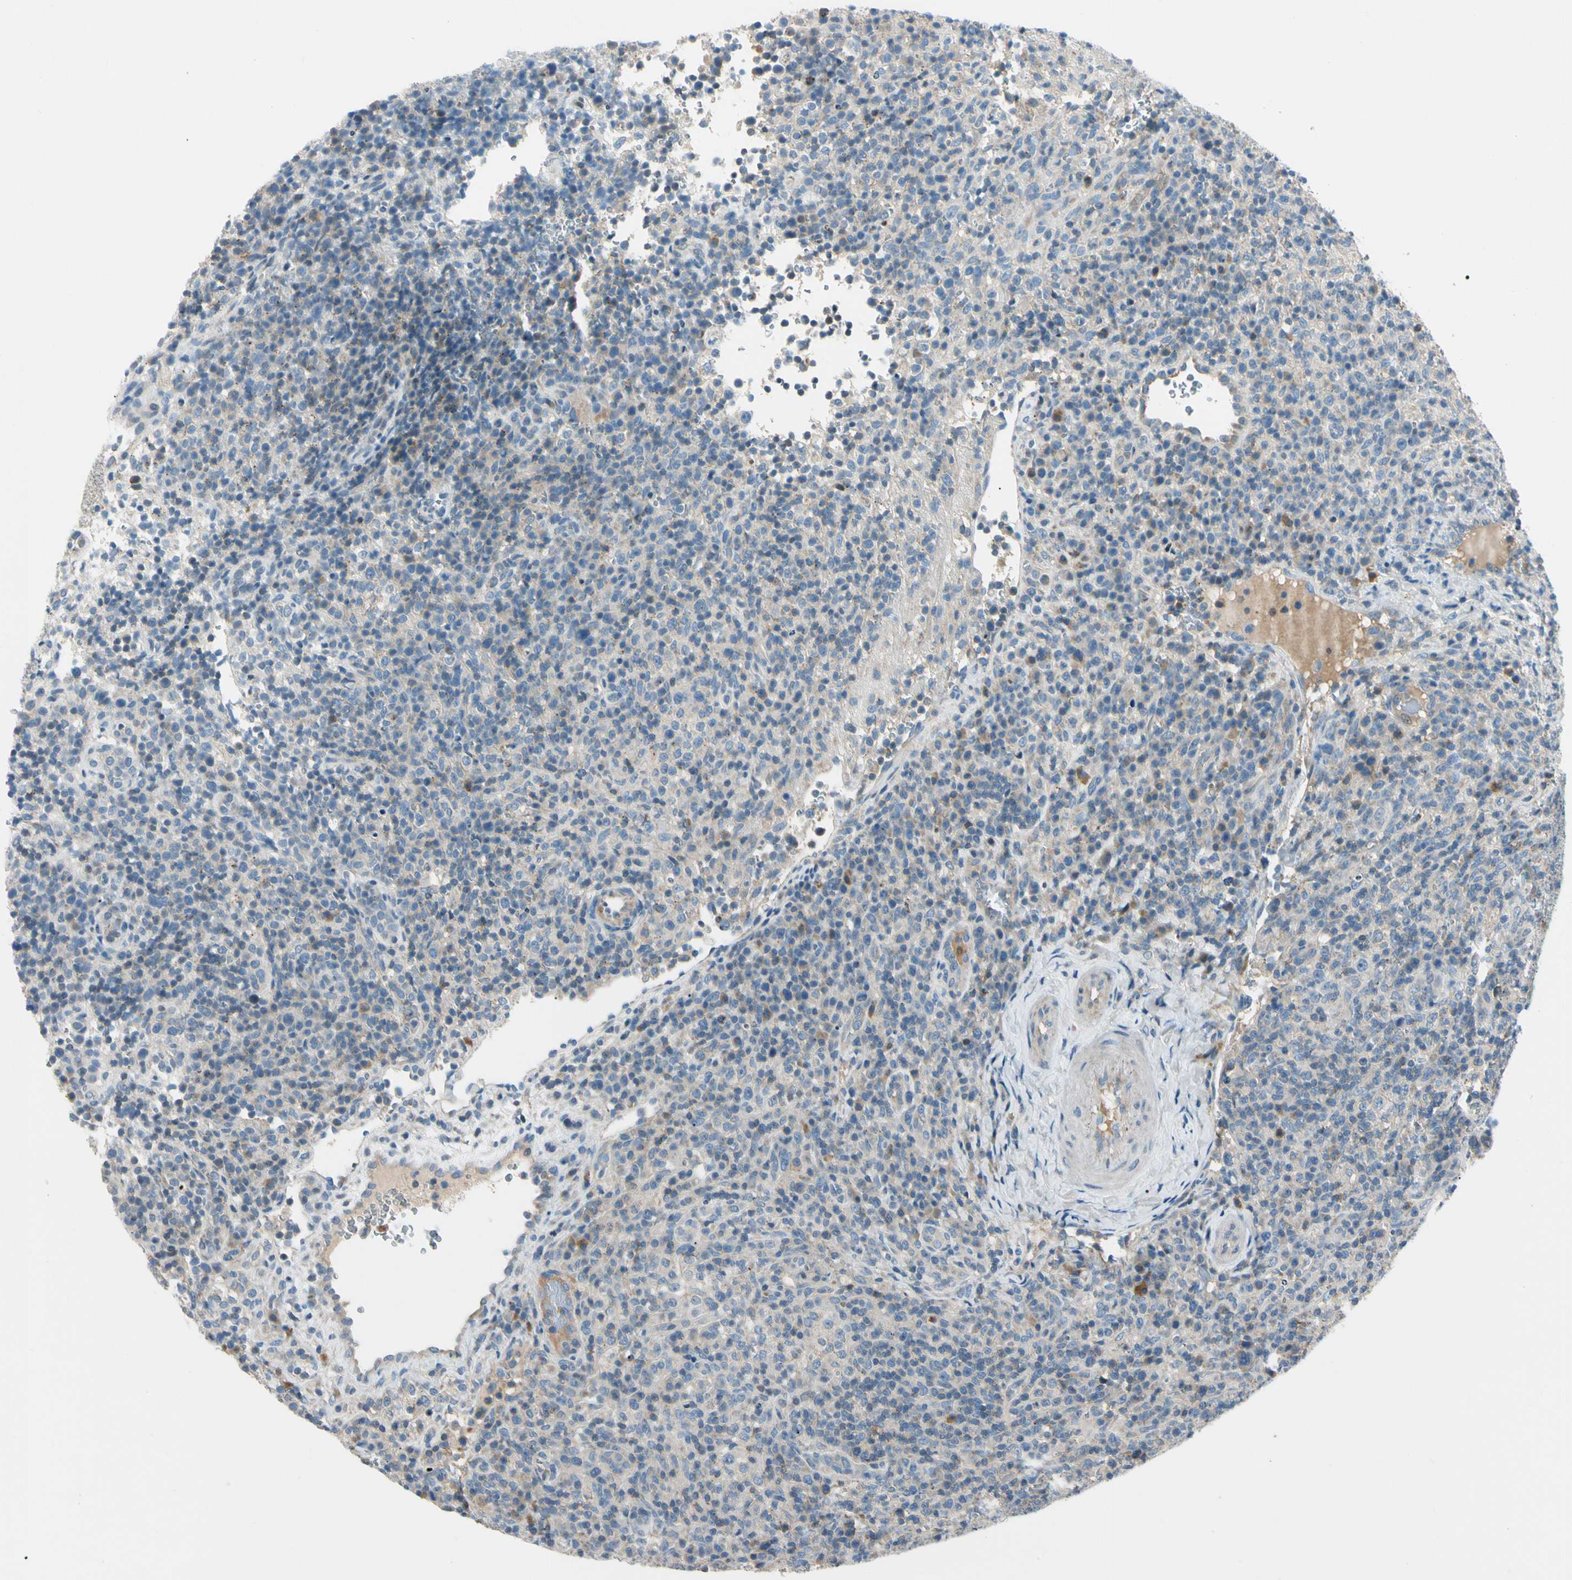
{"staining": {"intensity": "negative", "quantity": "none", "location": "none"}, "tissue": "lymphoma", "cell_type": "Tumor cells", "image_type": "cancer", "snomed": [{"axis": "morphology", "description": "Malignant lymphoma, non-Hodgkin's type, High grade"}, {"axis": "topography", "description": "Lymph node"}], "caption": "This image is of lymphoma stained with immunohistochemistry (IHC) to label a protein in brown with the nuclei are counter-stained blue. There is no expression in tumor cells.", "gene": "CDH6", "patient": {"sex": "female", "age": 76}}